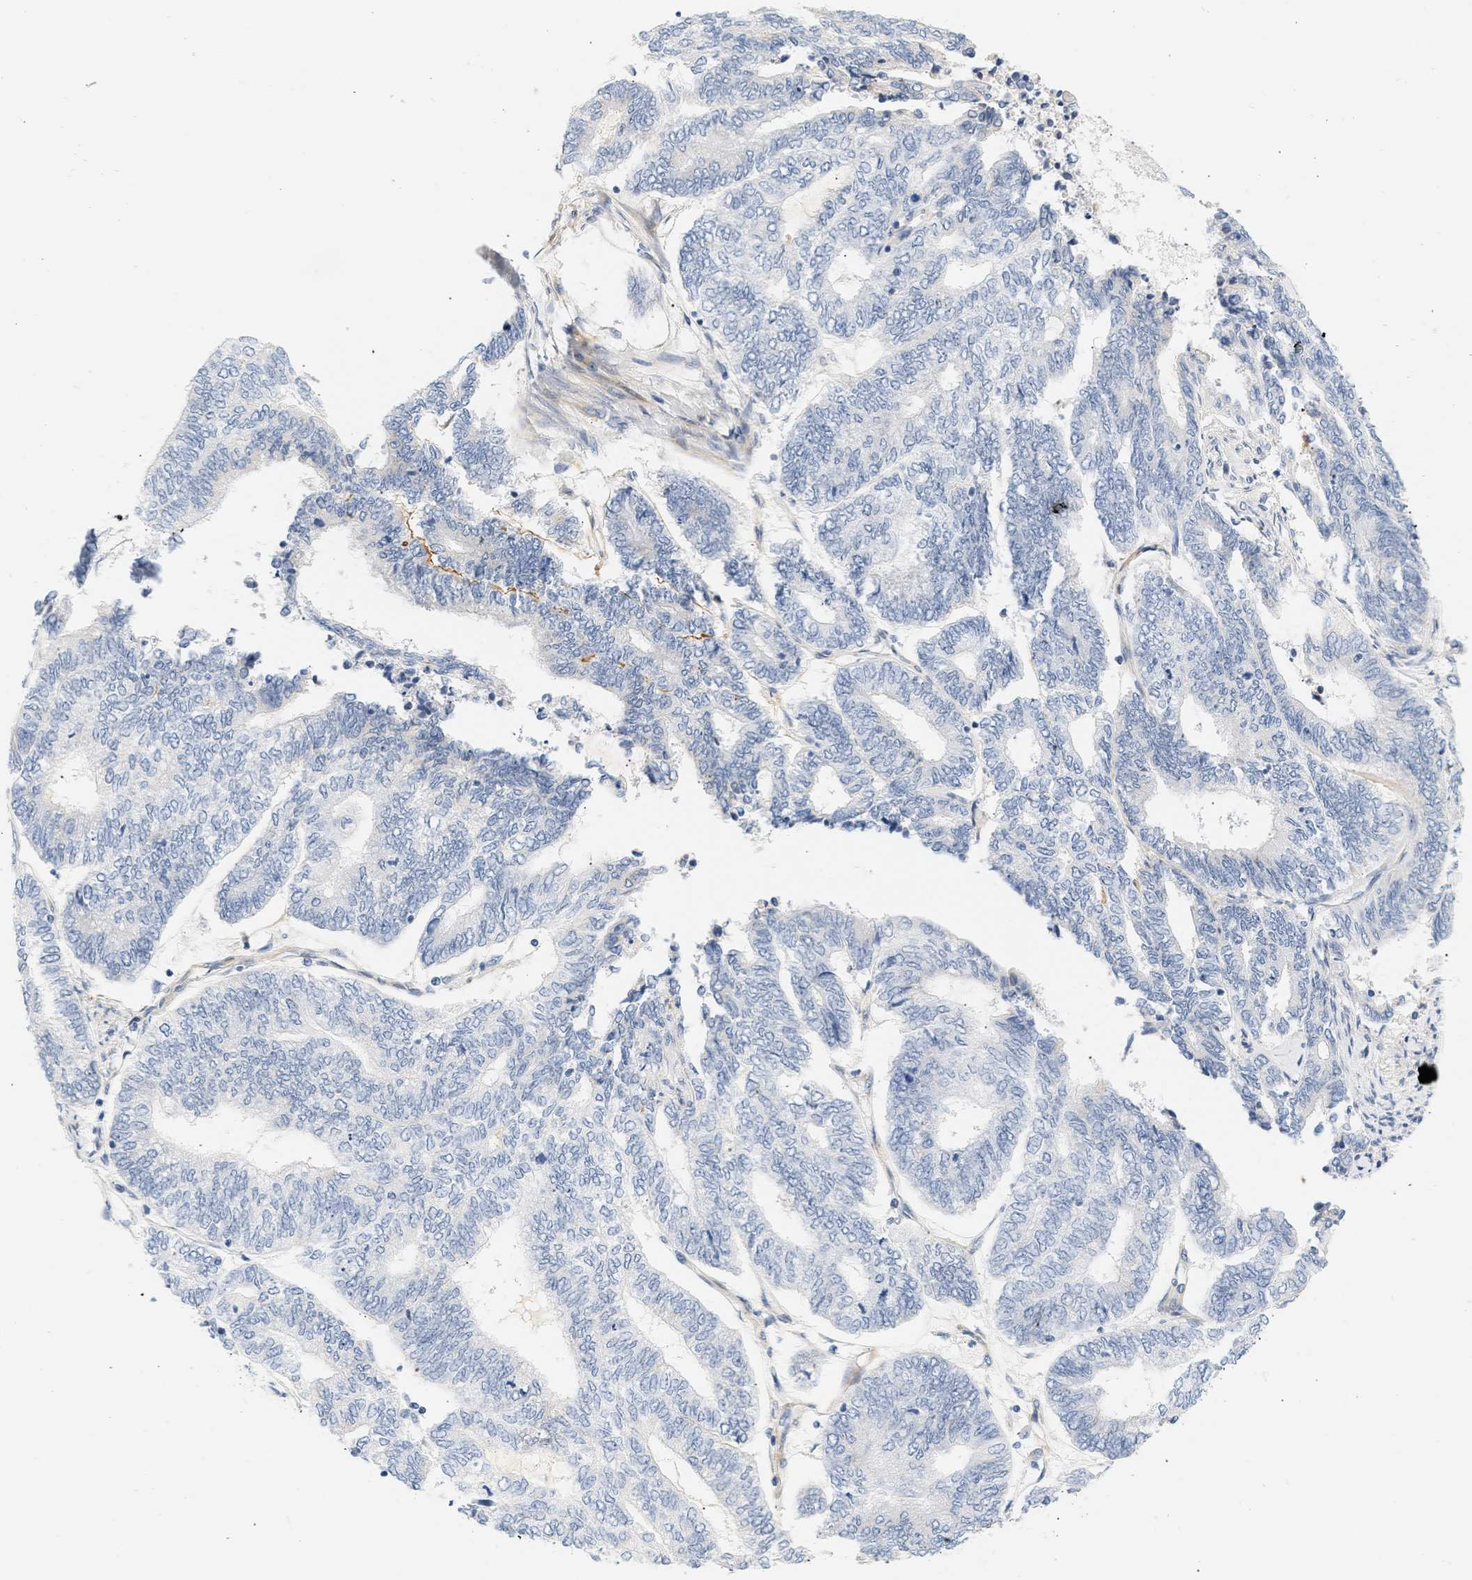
{"staining": {"intensity": "negative", "quantity": "none", "location": "none"}, "tissue": "endometrial cancer", "cell_type": "Tumor cells", "image_type": "cancer", "snomed": [{"axis": "morphology", "description": "Adenocarcinoma, NOS"}, {"axis": "topography", "description": "Uterus"}, {"axis": "topography", "description": "Endometrium"}], "caption": "This is an immunohistochemistry histopathology image of endometrial cancer (adenocarcinoma). There is no staining in tumor cells.", "gene": "SLC30A7", "patient": {"sex": "female", "age": 70}}